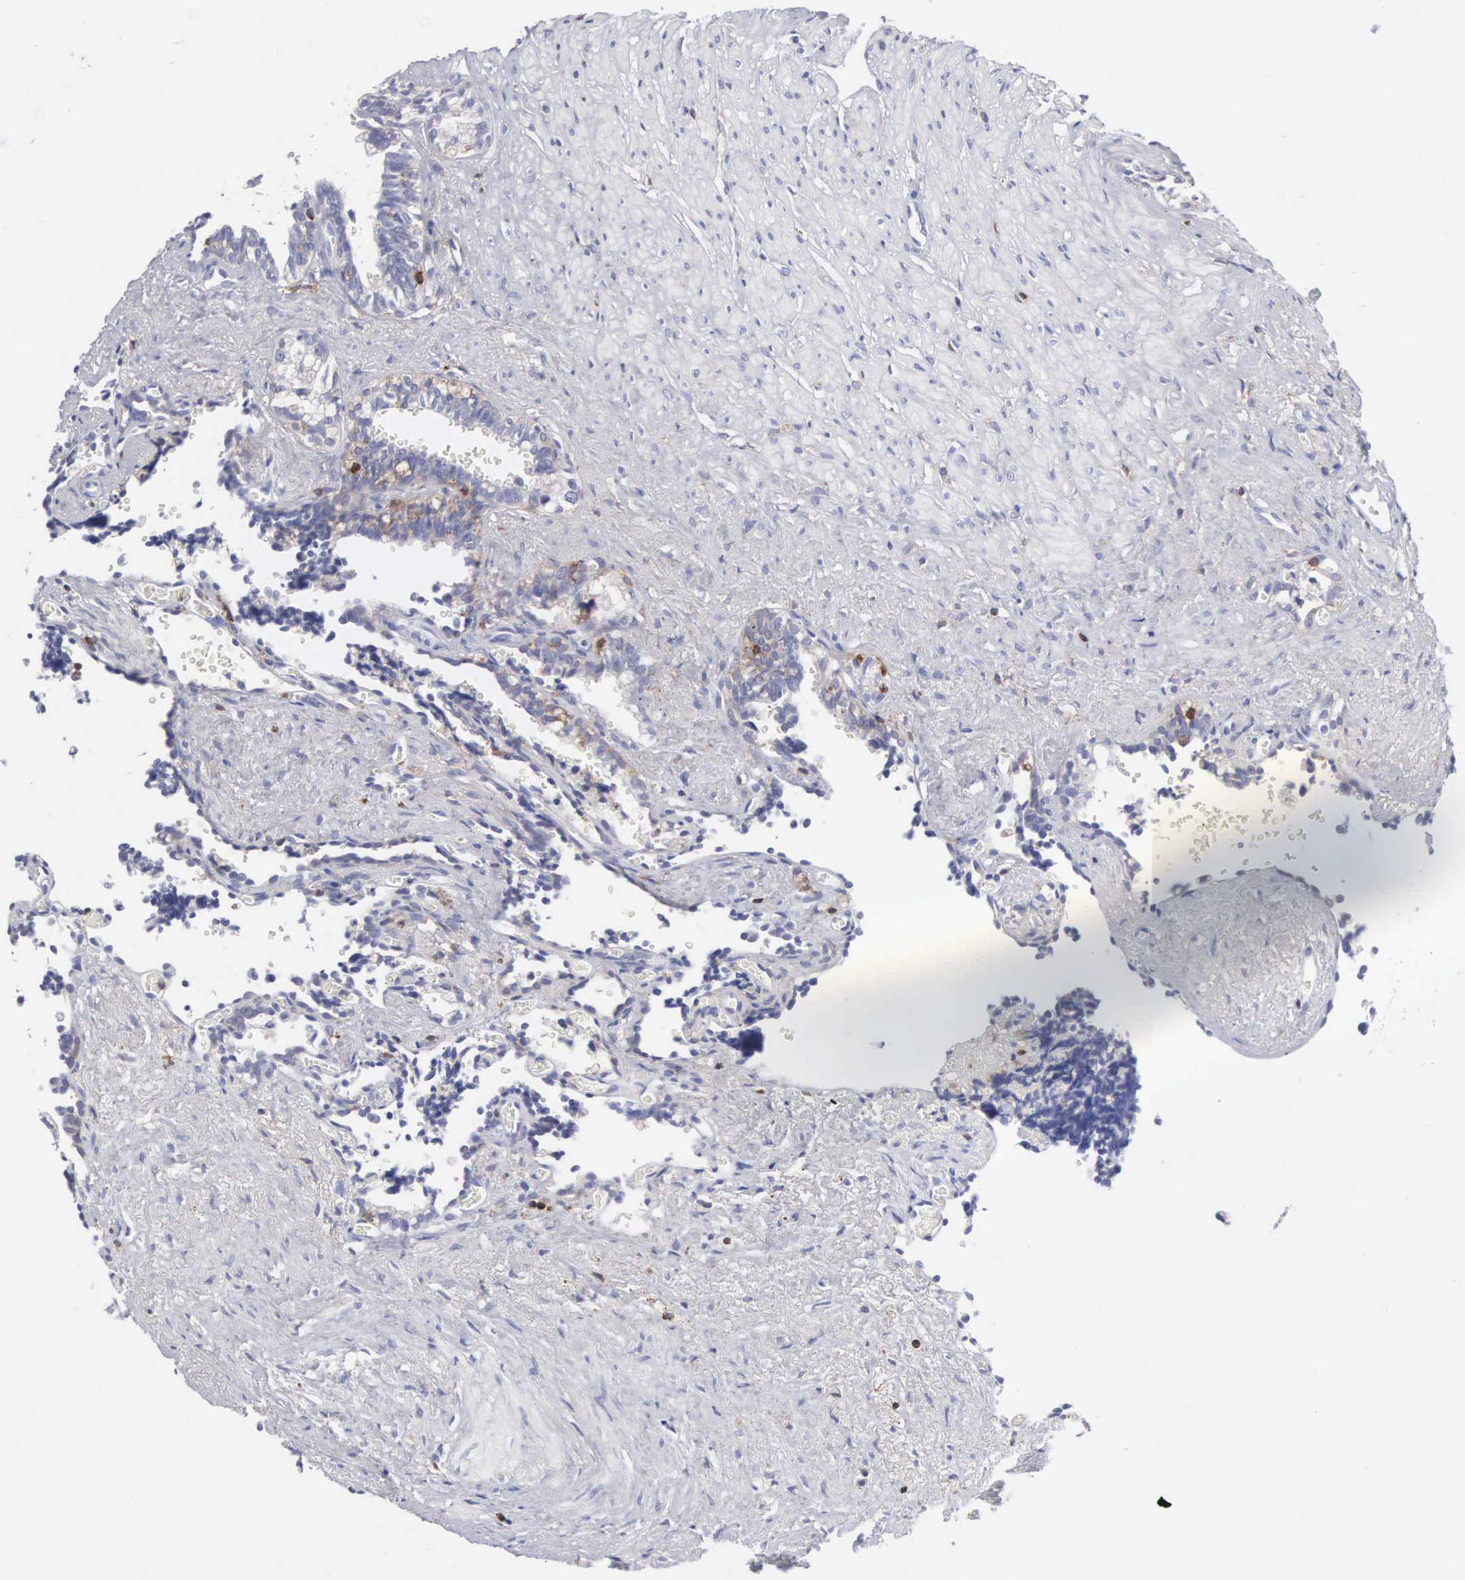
{"staining": {"intensity": "strong", "quantity": "<25%", "location": "nuclear"}, "tissue": "seminal vesicle", "cell_type": "Glandular cells", "image_type": "normal", "snomed": [{"axis": "morphology", "description": "Normal tissue, NOS"}, {"axis": "topography", "description": "Seminal veicle"}], "caption": "Glandular cells show strong nuclear positivity in approximately <25% of cells in benign seminal vesicle.", "gene": "ENSG00000285304", "patient": {"sex": "male", "age": 60}}